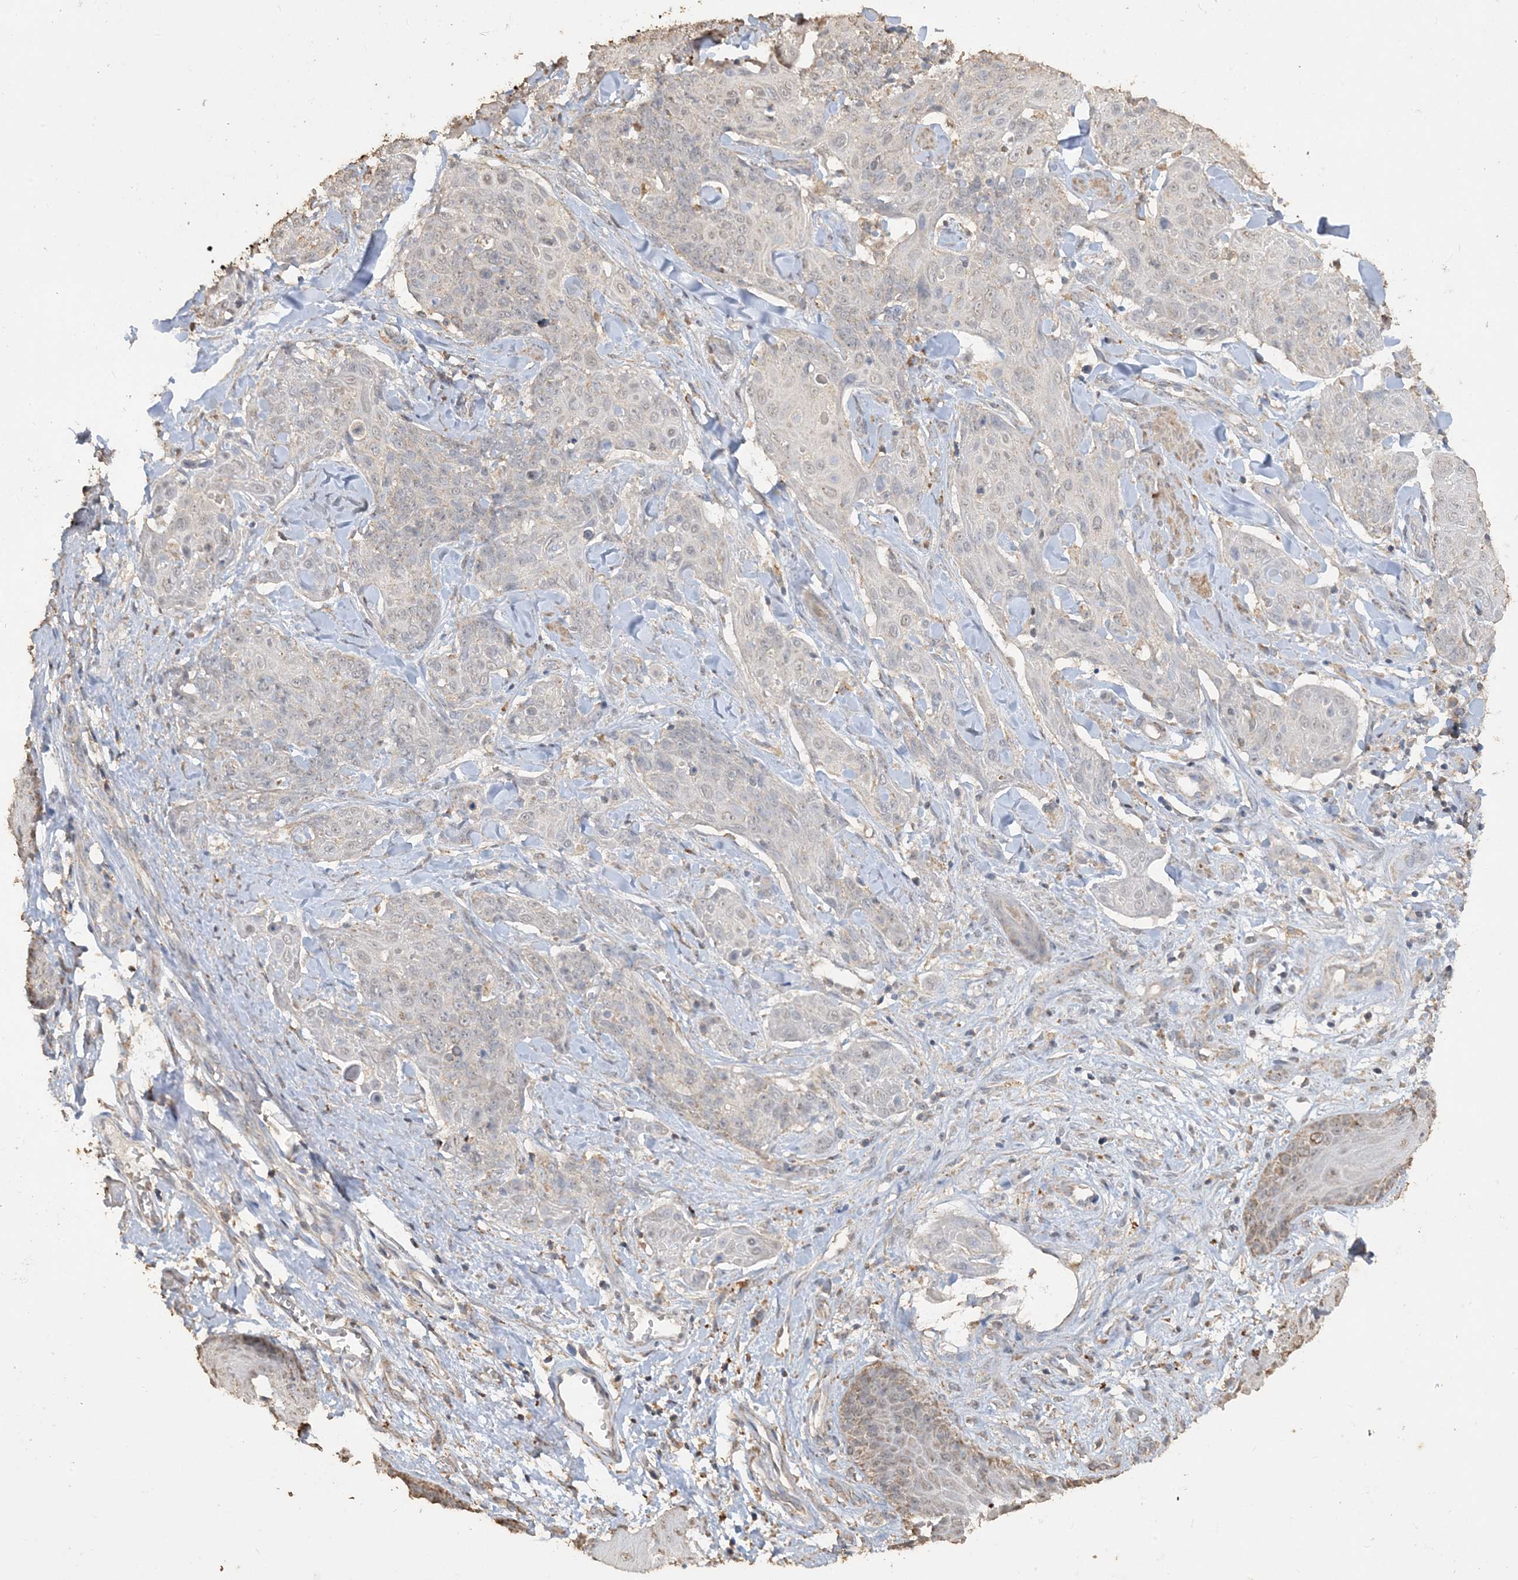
{"staining": {"intensity": "weak", "quantity": "<25%", "location": "nuclear"}, "tissue": "skin cancer", "cell_type": "Tumor cells", "image_type": "cancer", "snomed": [{"axis": "morphology", "description": "Squamous cell carcinoma, NOS"}, {"axis": "topography", "description": "Skin"}, {"axis": "topography", "description": "Vulva"}], "caption": "Tumor cells show no significant protein staining in skin cancer. (Brightfield microscopy of DAB (3,3'-diaminobenzidine) IHC at high magnification).", "gene": "SFMBT2", "patient": {"sex": "female", "age": 85}}